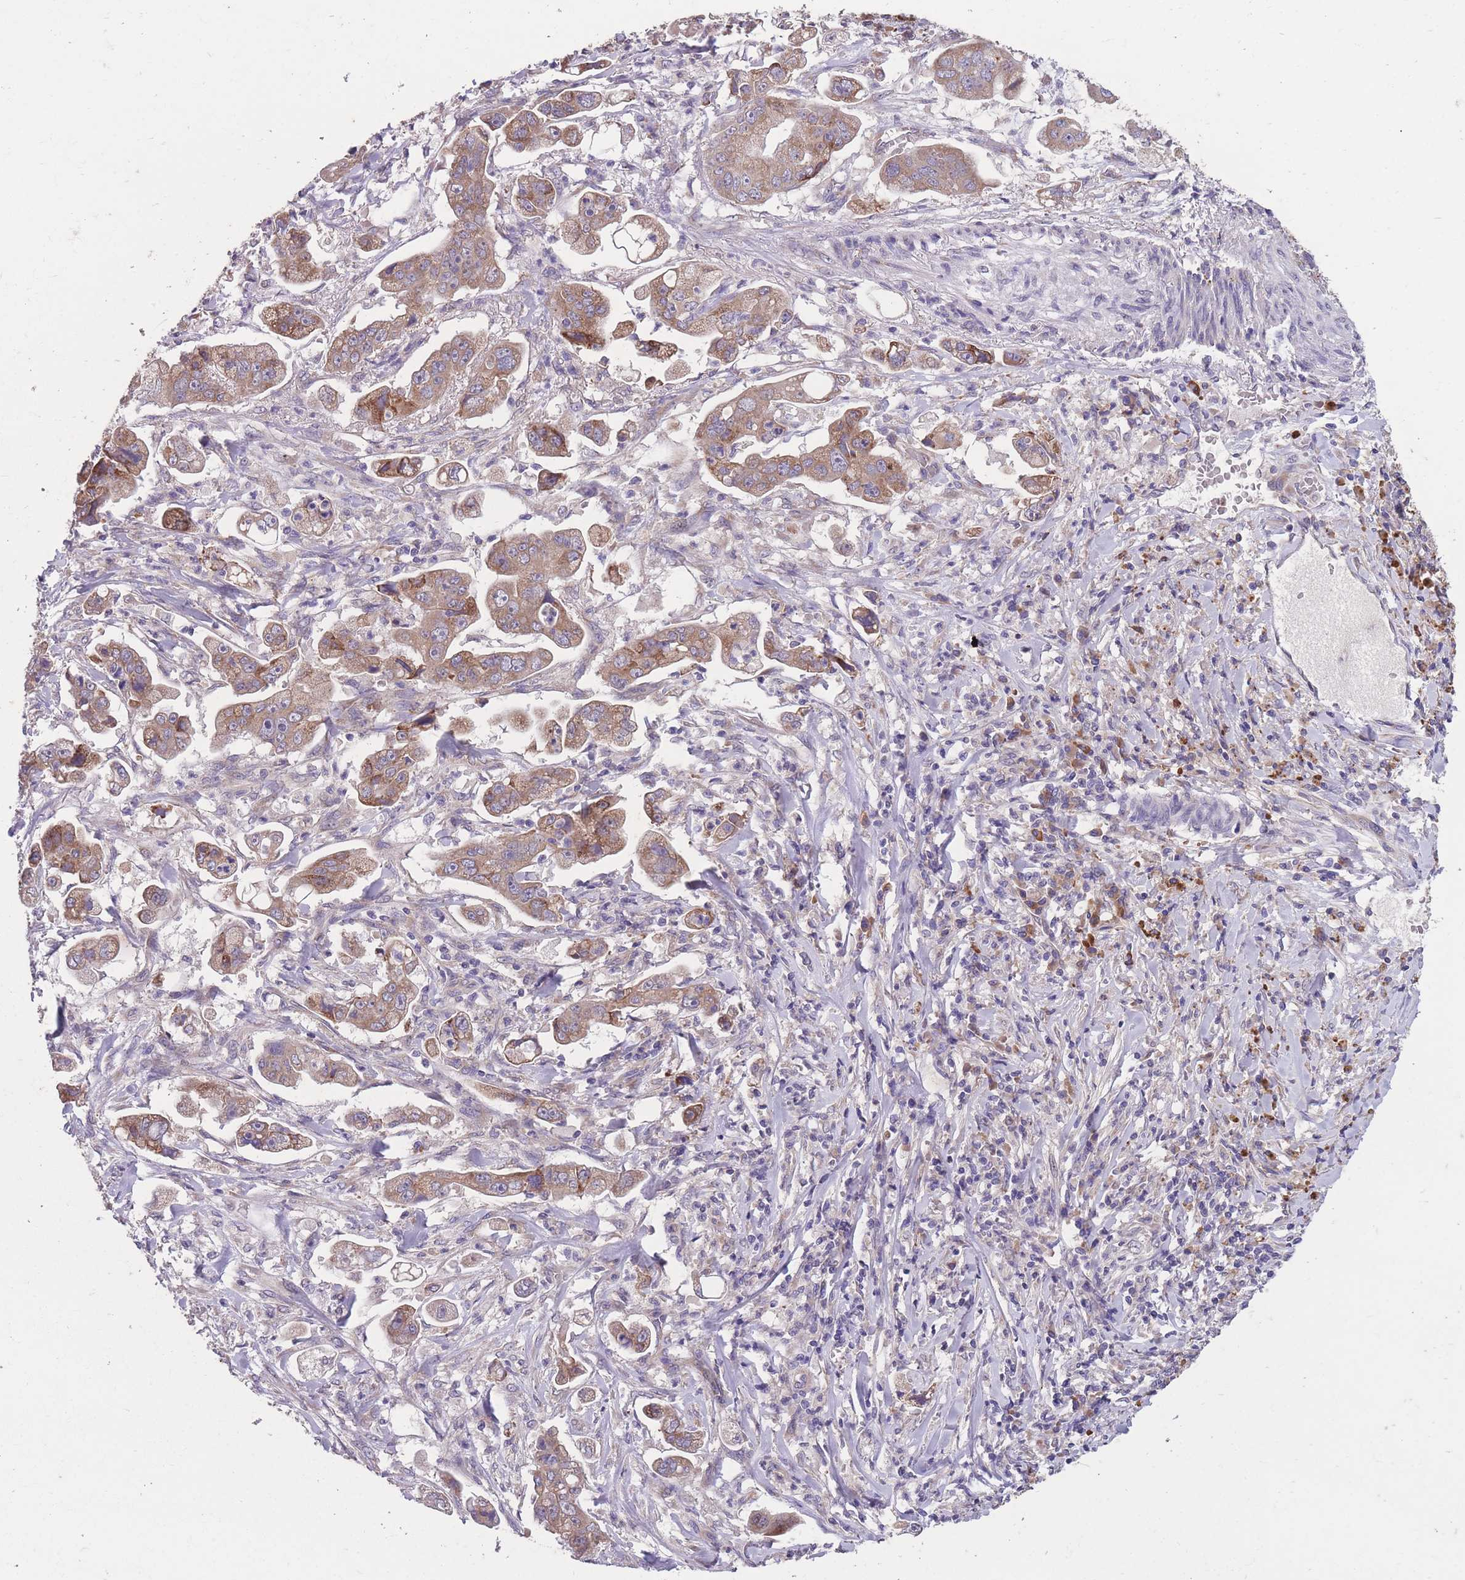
{"staining": {"intensity": "moderate", "quantity": ">75%", "location": "cytoplasmic/membranous"}, "tissue": "stomach cancer", "cell_type": "Tumor cells", "image_type": "cancer", "snomed": [{"axis": "morphology", "description": "Adenocarcinoma, NOS"}, {"axis": "topography", "description": "Stomach"}], "caption": "Protein expression by immunohistochemistry displays moderate cytoplasmic/membranous staining in about >75% of tumor cells in stomach cancer. (Brightfield microscopy of DAB IHC at high magnification).", "gene": "STIM2", "patient": {"sex": "male", "age": 62}}